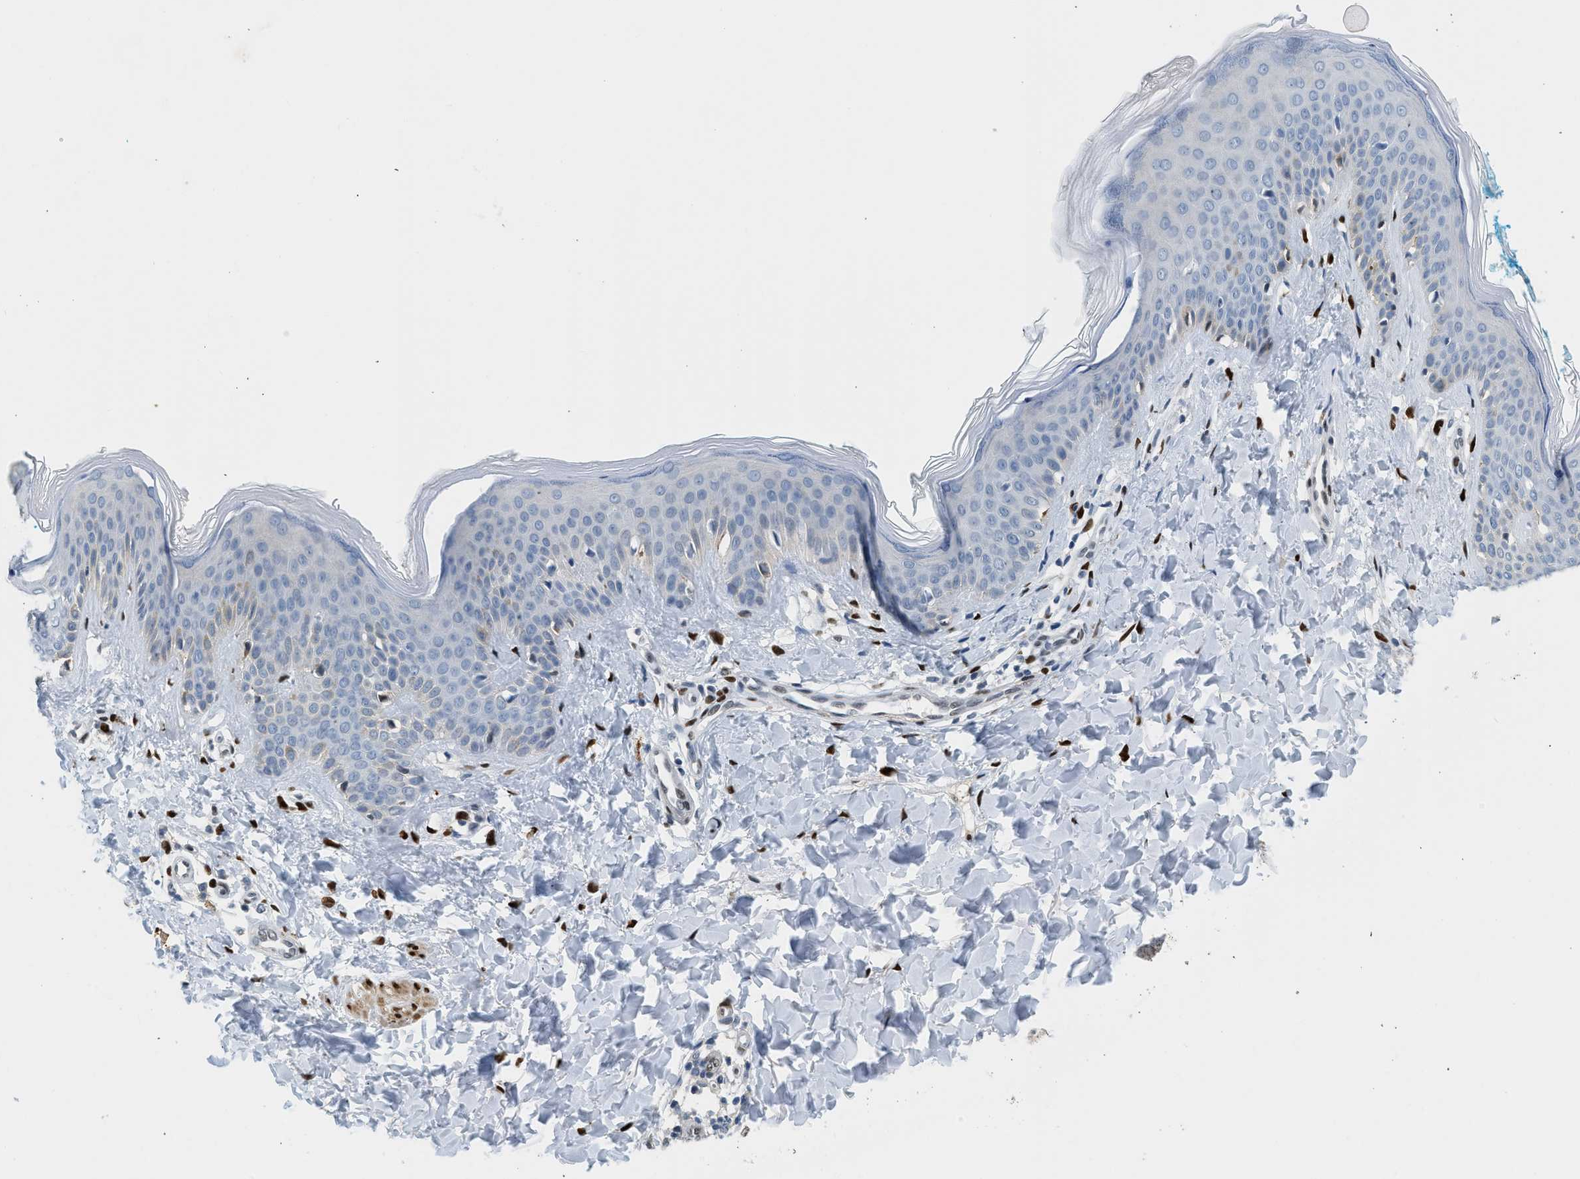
{"staining": {"intensity": "strong", "quantity": ">75%", "location": "nuclear"}, "tissue": "skin", "cell_type": "Fibroblasts", "image_type": "normal", "snomed": [{"axis": "morphology", "description": "Normal tissue, NOS"}, {"axis": "topography", "description": "Skin"}], "caption": "Protein expression analysis of normal skin demonstrates strong nuclear staining in about >75% of fibroblasts. Using DAB (brown) and hematoxylin (blue) stains, captured at high magnification using brightfield microscopy.", "gene": "ZBTB20", "patient": {"sex": "female", "age": 17}}